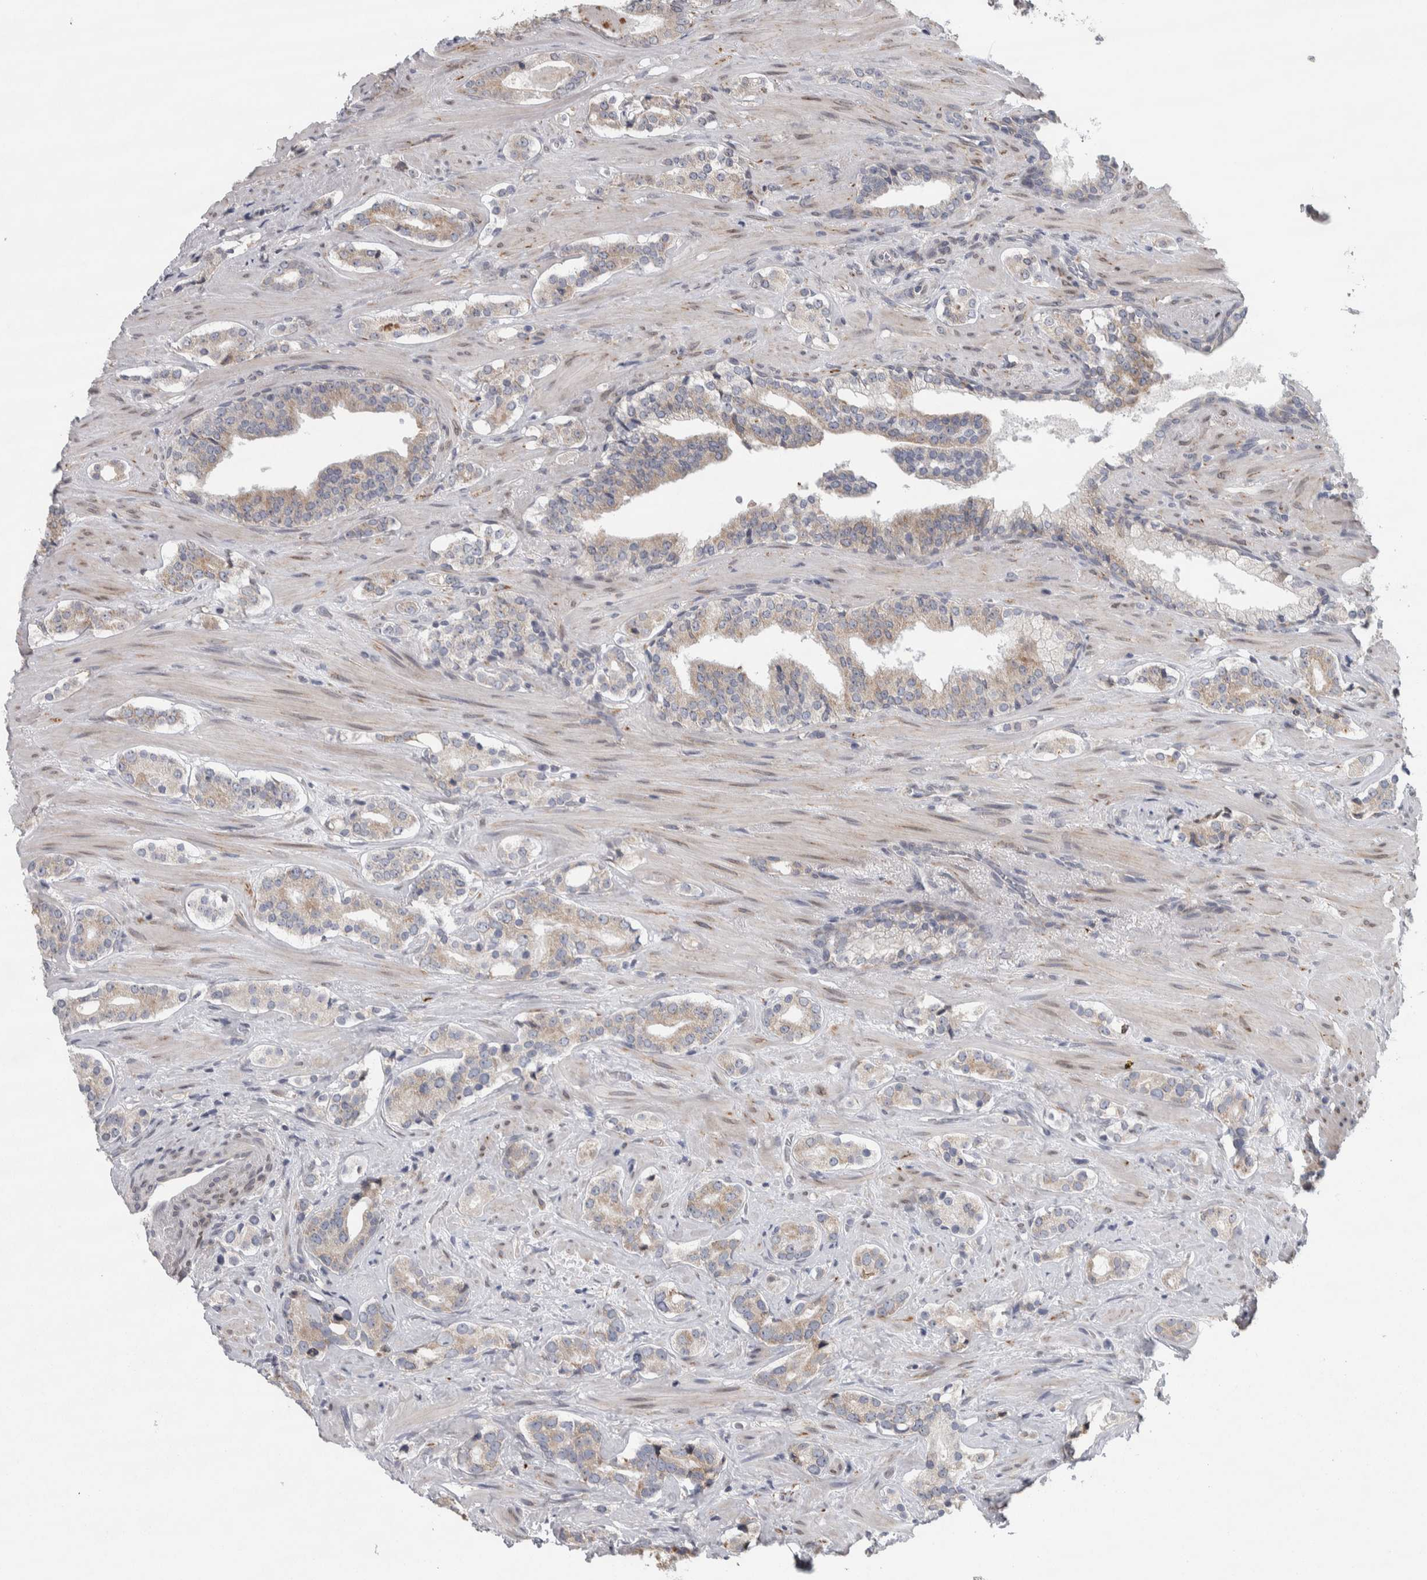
{"staining": {"intensity": "weak", "quantity": ">75%", "location": "cytoplasmic/membranous"}, "tissue": "prostate cancer", "cell_type": "Tumor cells", "image_type": "cancer", "snomed": [{"axis": "morphology", "description": "Adenocarcinoma, High grade"}, {"axis": "topography", "description": "Prostate"}], "caption": "This image displays immunohistochemistry staining of human prostate cancer, with low weak cytoplasmic/membranous expression in about >75% of tumor cells.", "gene": "SIGMAR1", "patient": {"sex": "male", "age": 71}}